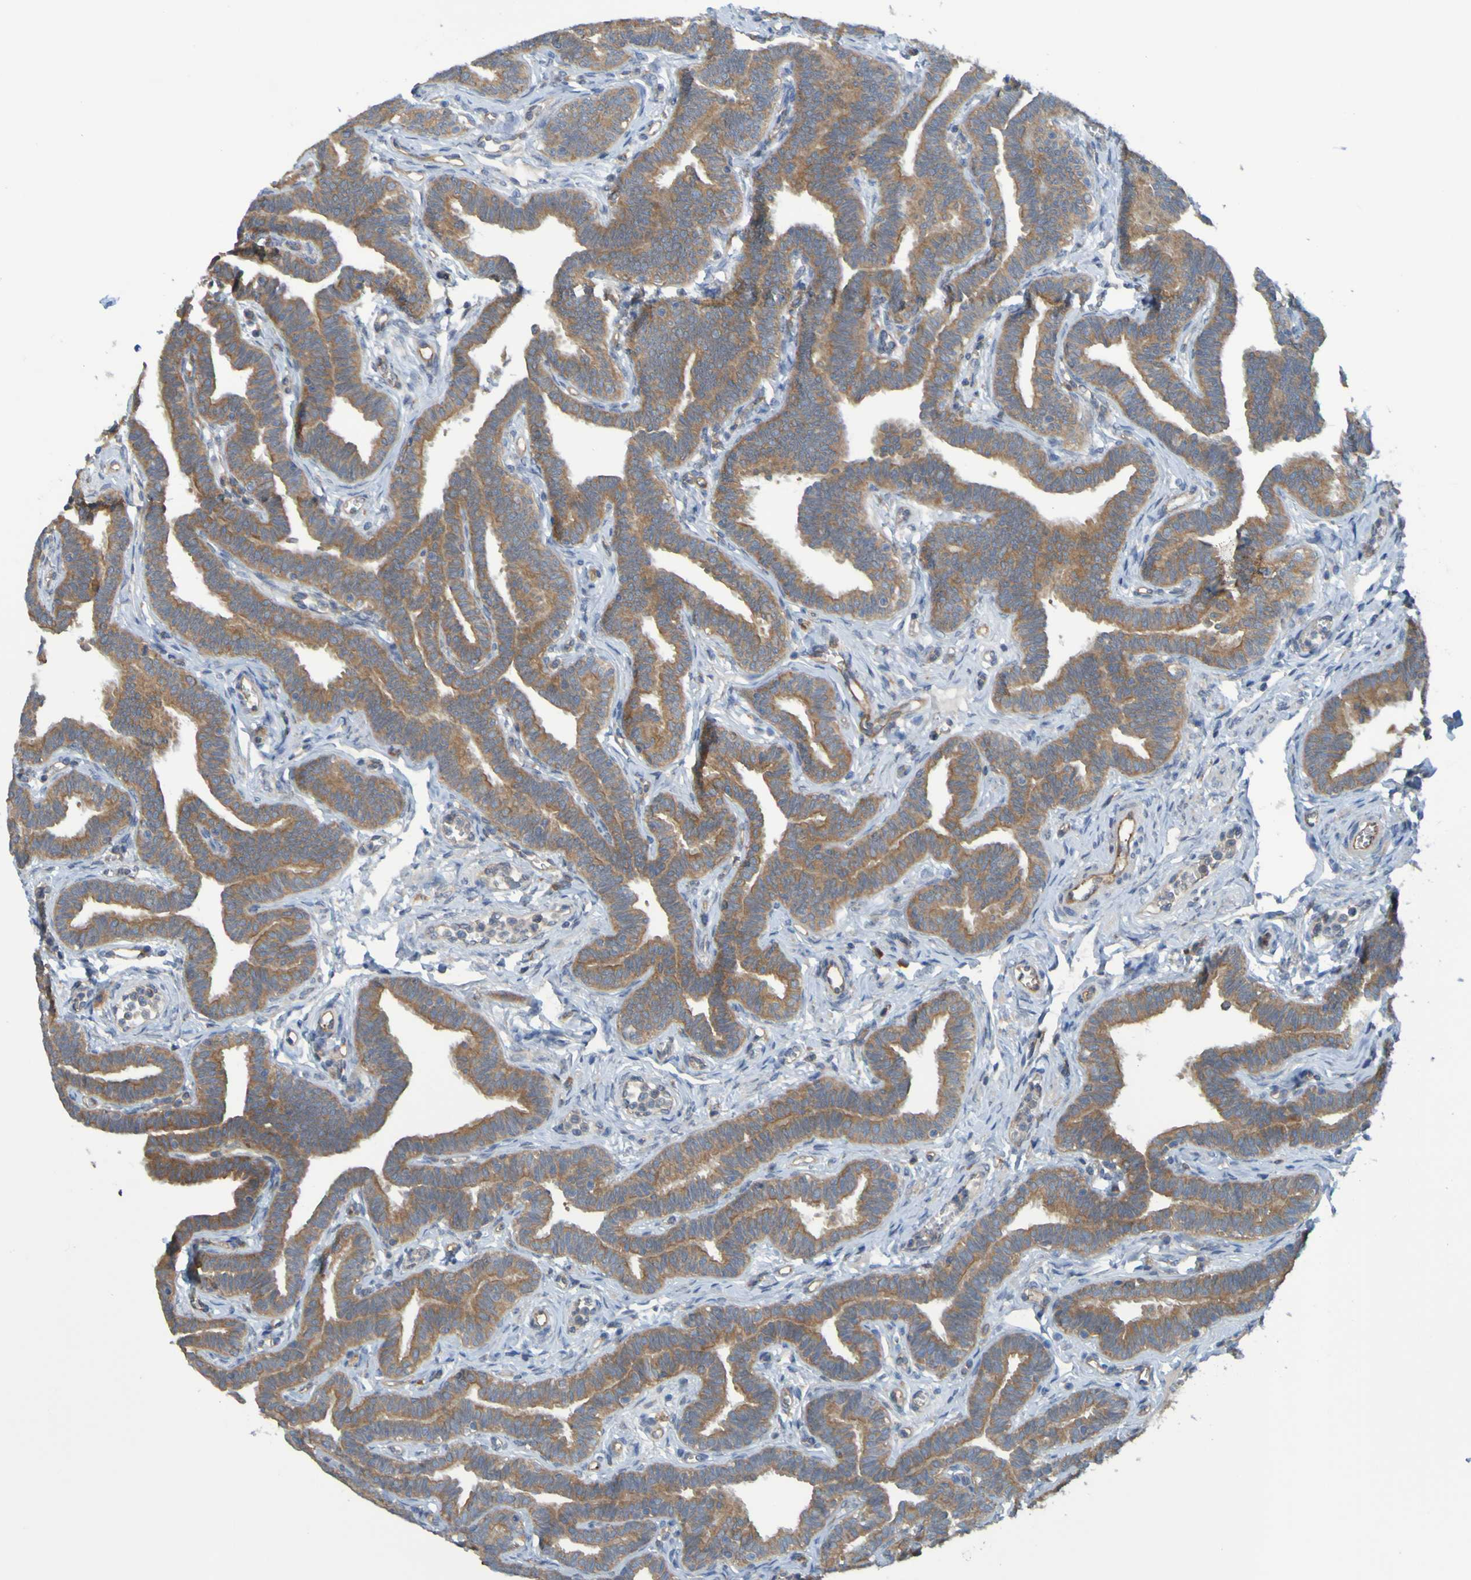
{"staining": {"intensity": "moderate", "quantity": ">75%", "location": "cytoplasmic/membranous"}, "tissue": "fallopian tube", "cell_type": "Glandular cells", "image_type": "normal", "snomed": [{"axis": "morphology", "description": "Normal tissue, NOS"}, {"axis": "topography", "description": "Fallopian tube"}, {"axis": "topography", "description": "Ovary"}], "caption": "Immunohistochemistry photomicrograph of benign fallopian tube: fallopian tube stained using immunohistochemistry (IHC) displays medium levels of moderate protein expression localized specifically in the cytoplasmic/membranous of glandular cells, appearing as a cytoplasmic/membranous brown color.", "gene": "DNAJC4", "patient": {"sex": "female", "age": 23}}